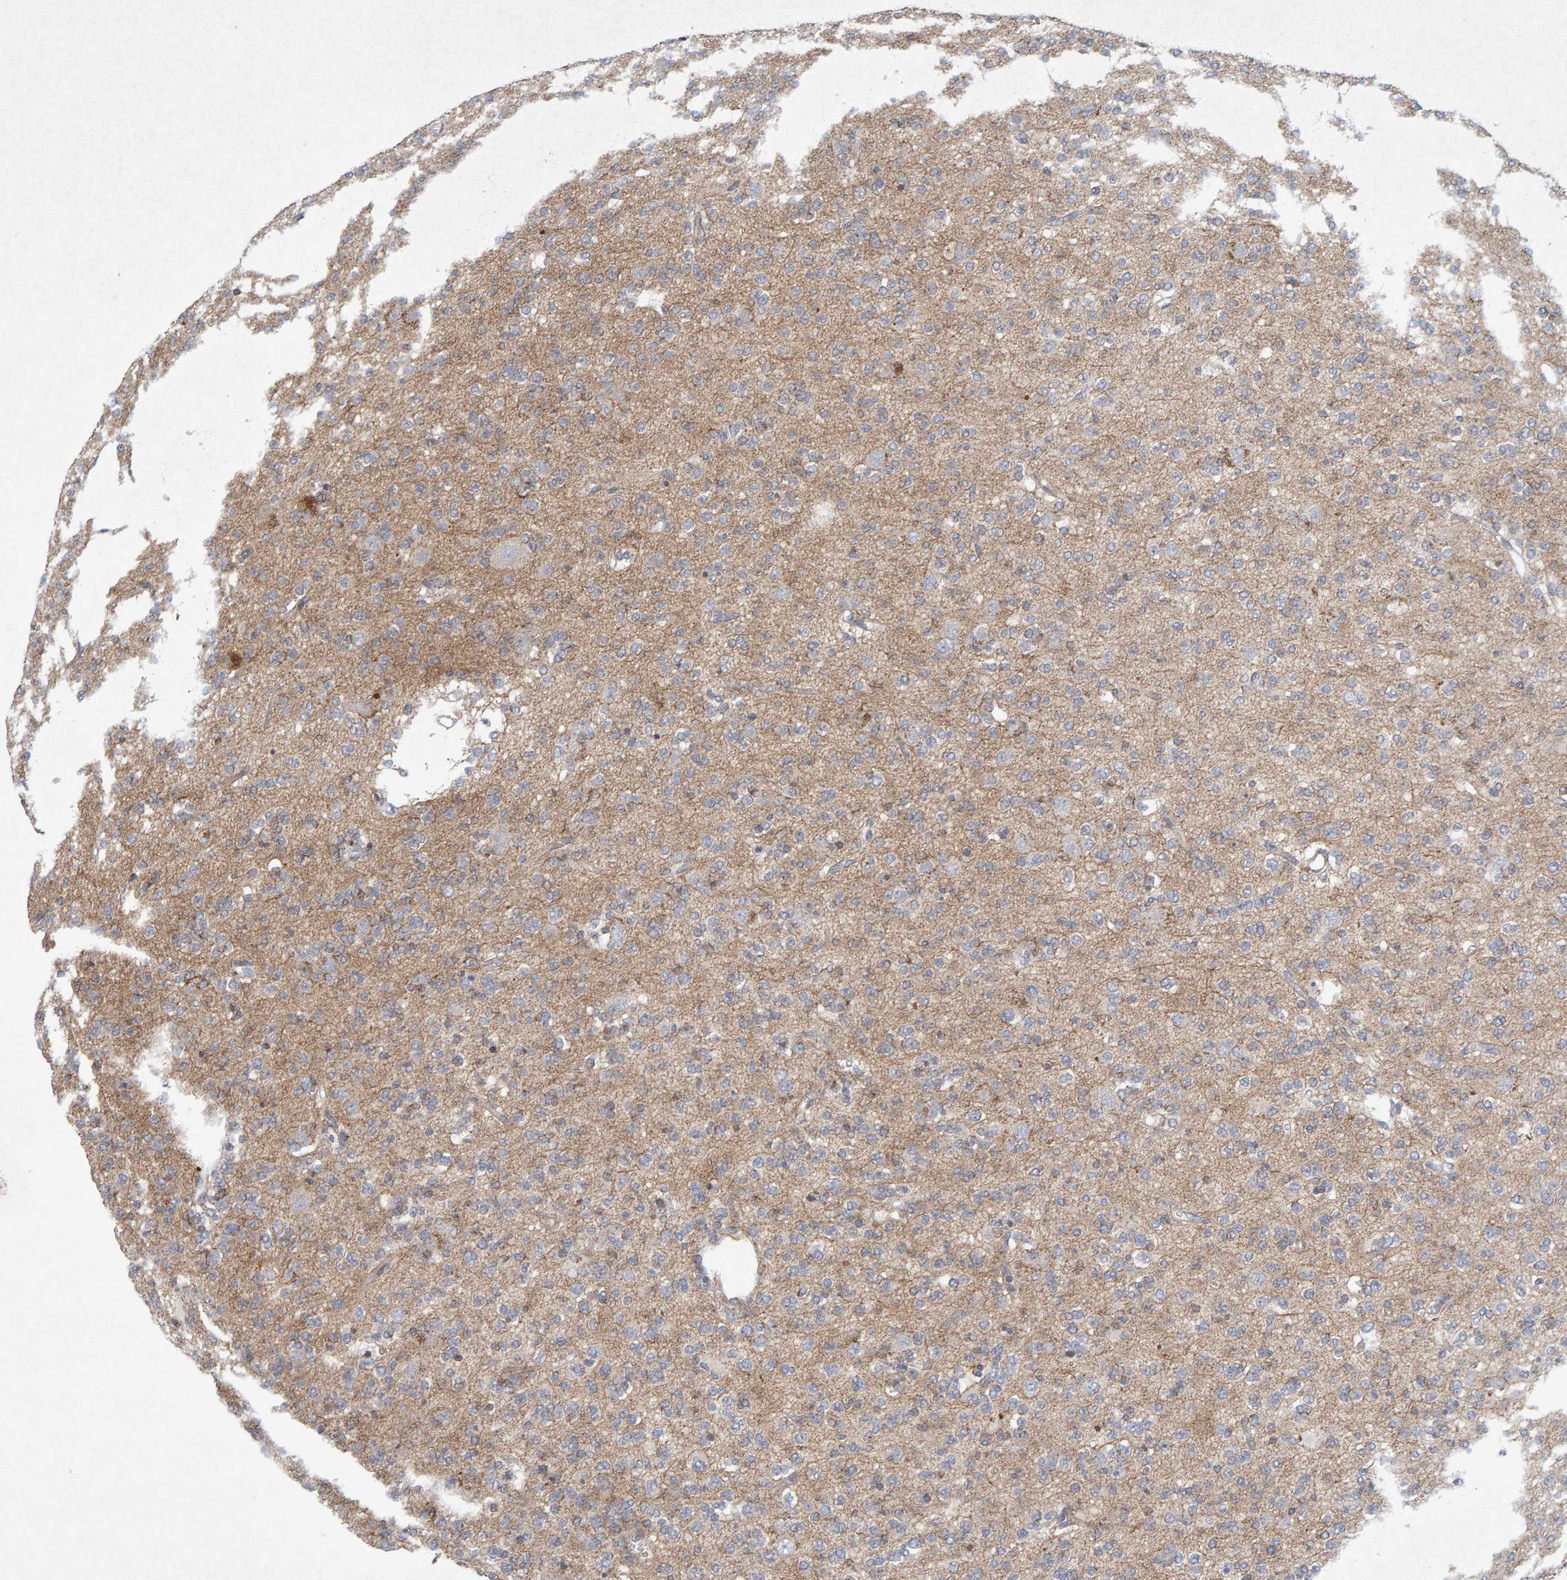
{"staining": {"intensity": "weak", "quantity": ">75%", "location": "cytoplasmic/membranous"}, "tissue": "glioma", "cell_type": "Tumor cells", "image_type": "cancer", "snomed": [{"axis": "morphology", "description": "Glioma, malignant, Low grade"}, {"axis": "topography", "description": "Brain"}], "caption": "High-power microscopy captured an IHC photomicrograph of glioma, revealing weak cytoplasmic/membranous staining in approximately >75% of tumor cells.", "gene": "CDH2", "patient": {"sex": "male", "age": 38}}